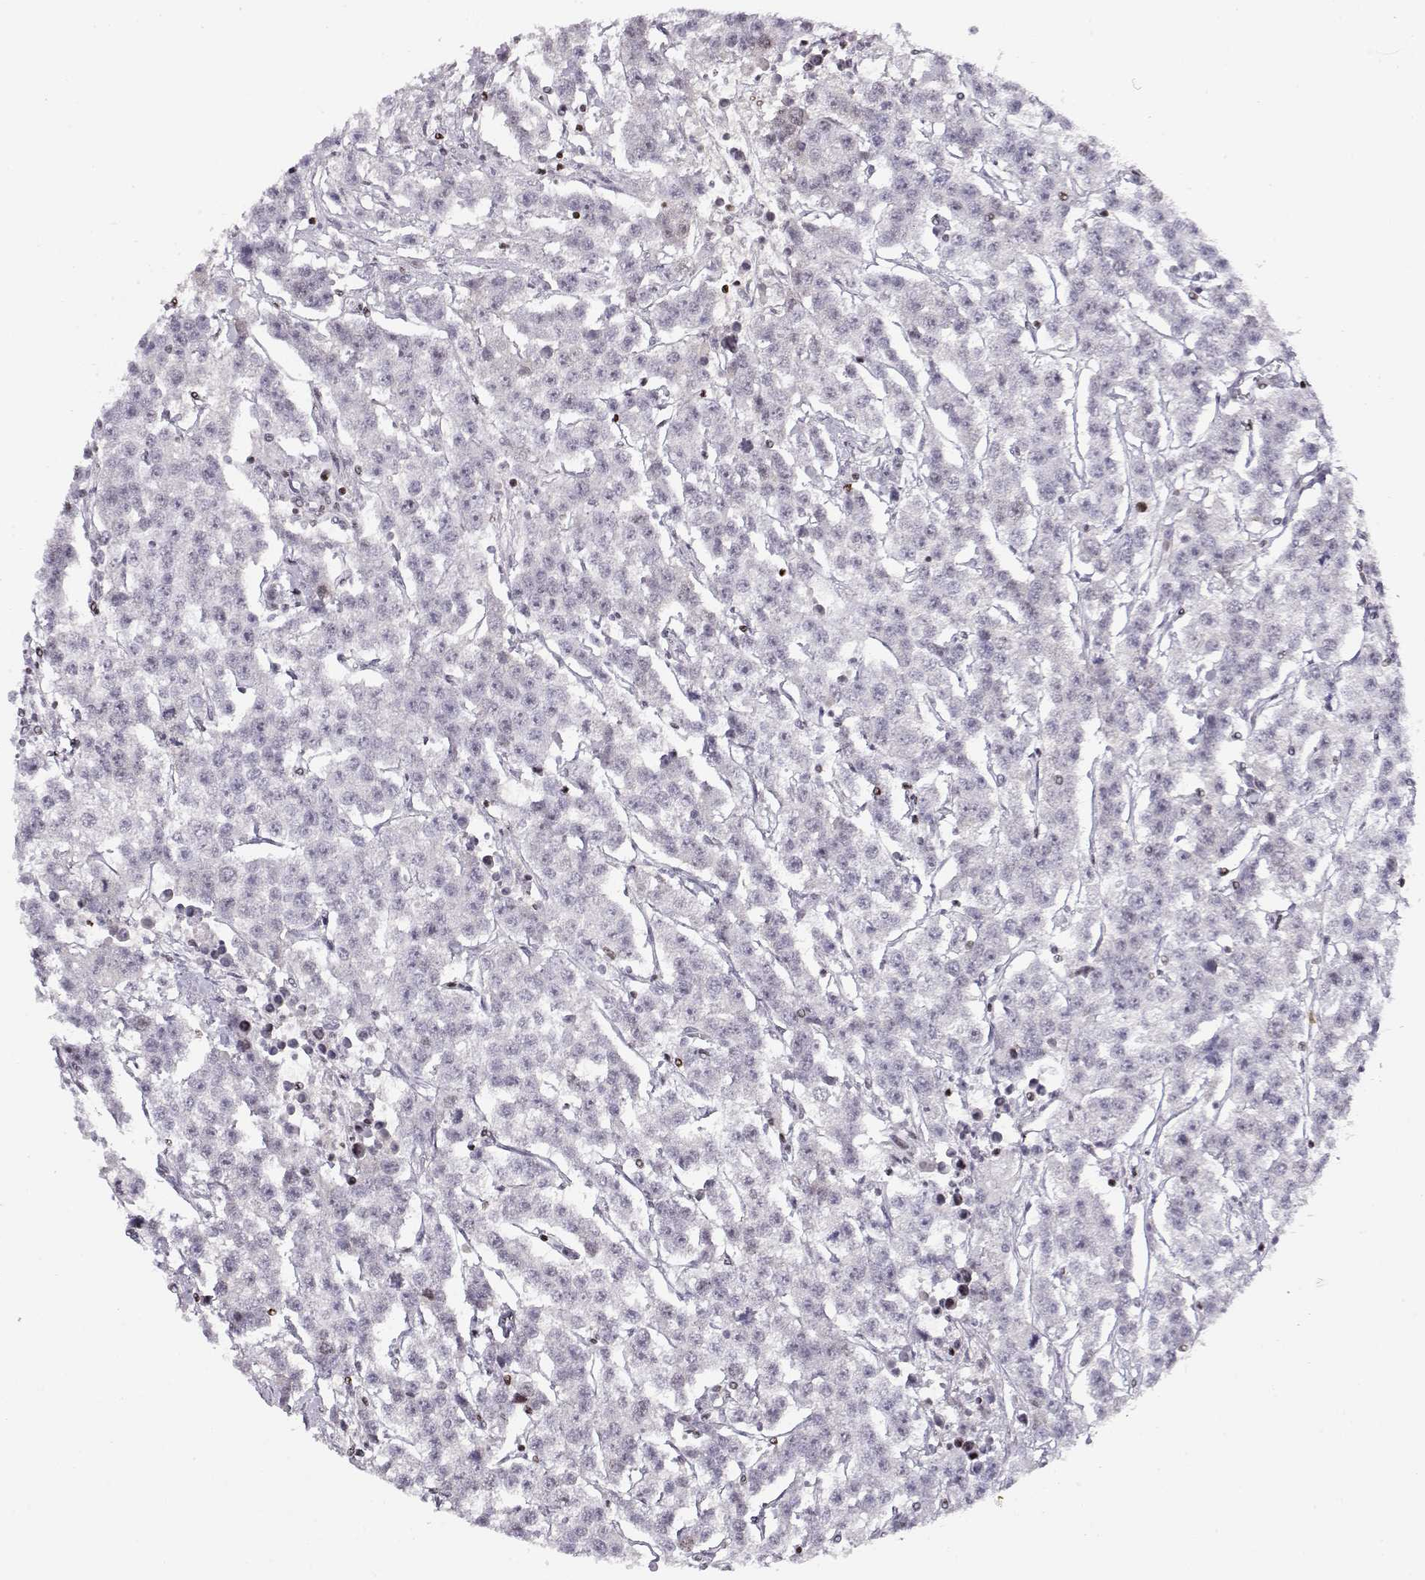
{"staining": {"intensity": "negative", "quantity": "none", "location": "none"}, "tissue": "testis cancer", "cell_type": "Tumor cells", "image_type": "cancer", "snomed": [{"axis": "morphology", "description": "Seminoma, NOS"}, {"axis": "topography", "description": "Testis"}], "caption": "Testis cancer (seminoma) was stained to show a protein in brown. There is no significant staining in tumor cells.", "gene": "CRX", "patient": {"sex": "male", "age": 59}}